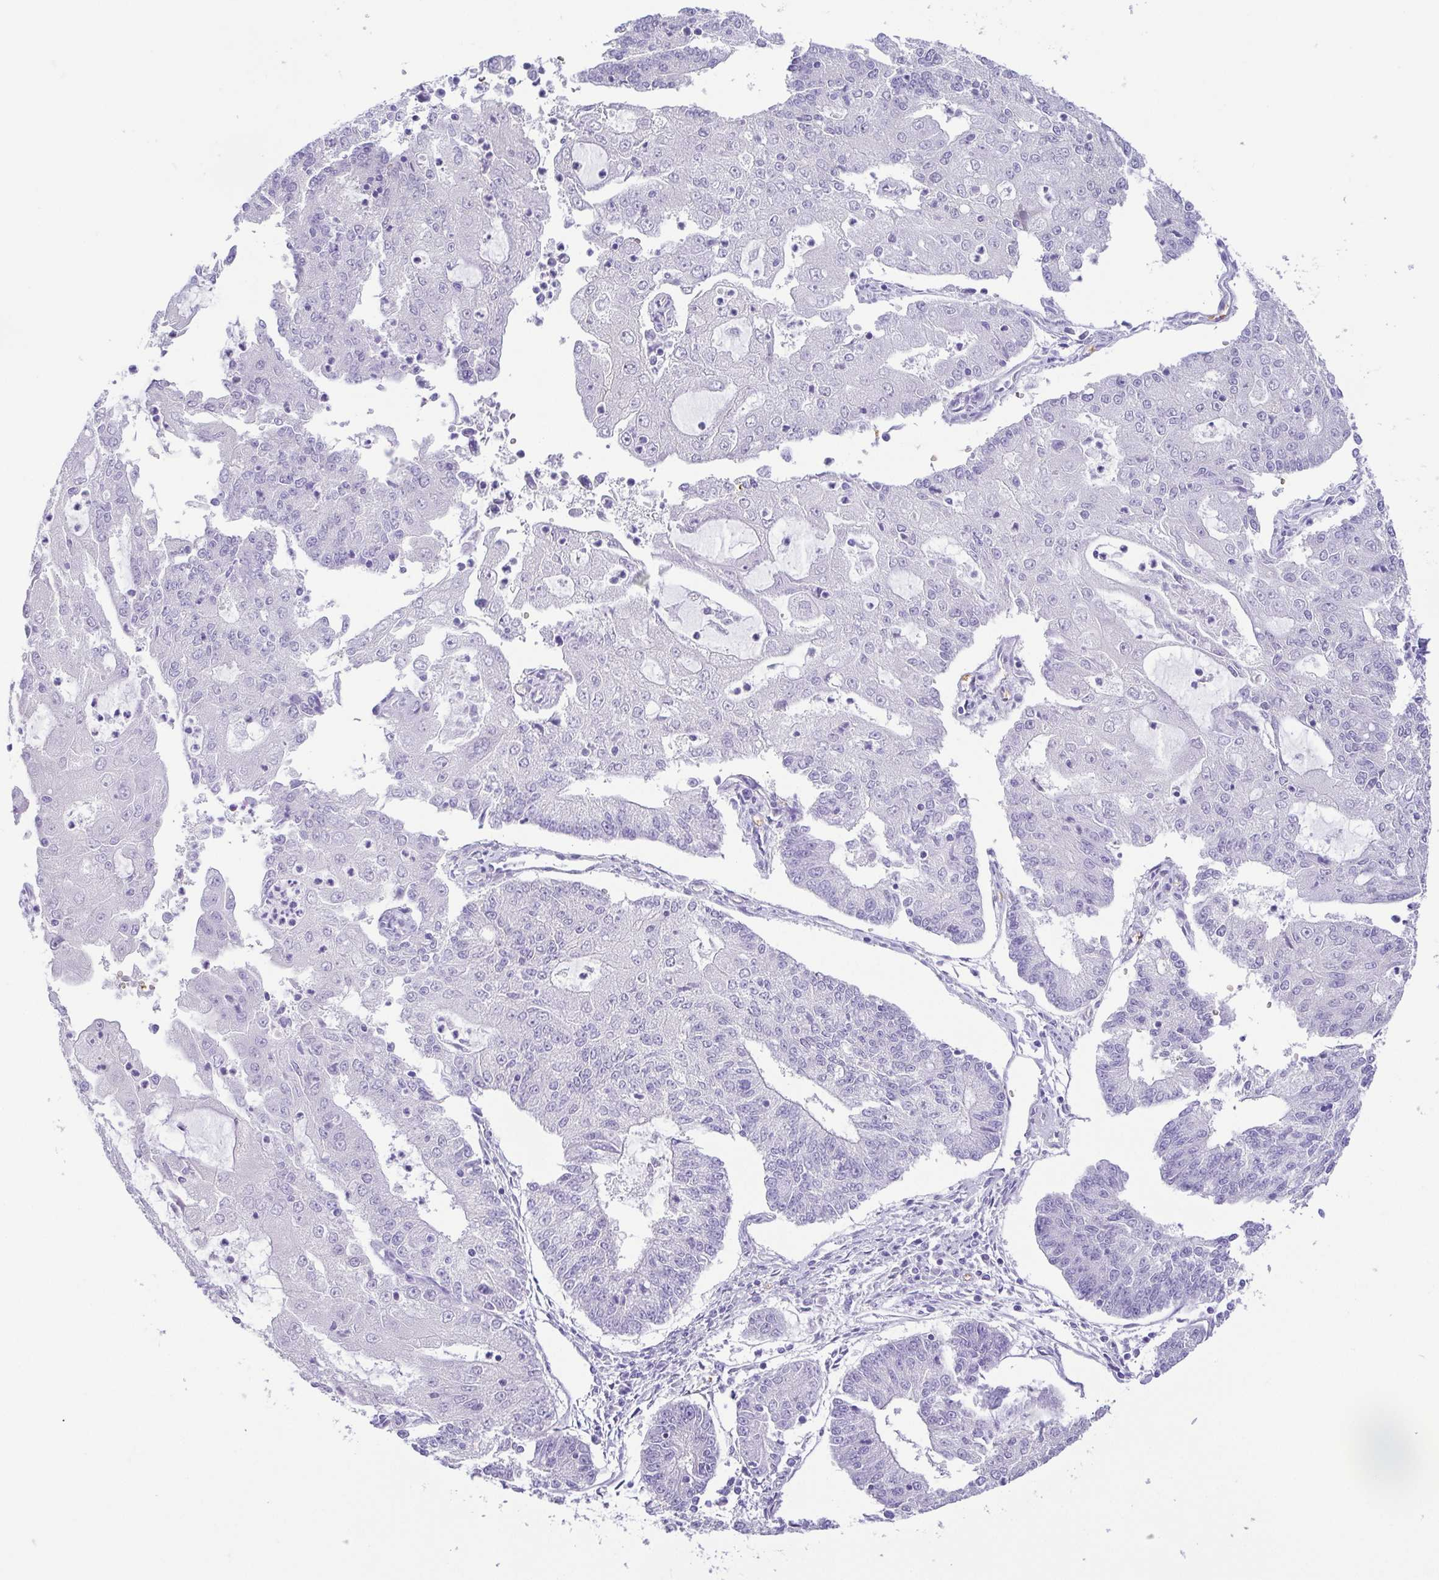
{"staining": {"intensity": "negative", "quantity": "none", "location": "none"}, "tissue": "endometrial cancer", "cell_type": "Tumor cells", "image_type": "cancer", "snomed": [{"axis": "morphology", "description": "Adenocarcinoma, NOS"}, {"axis": "topography", "description": "Endometrium"}], "caption": "Photomicrograph shows no significant protein positivity in tumor cells of endometrial cancer (adenocarcinoma).", "gene": "EPB42", "patient": {"sex": "female", "age": 56}}